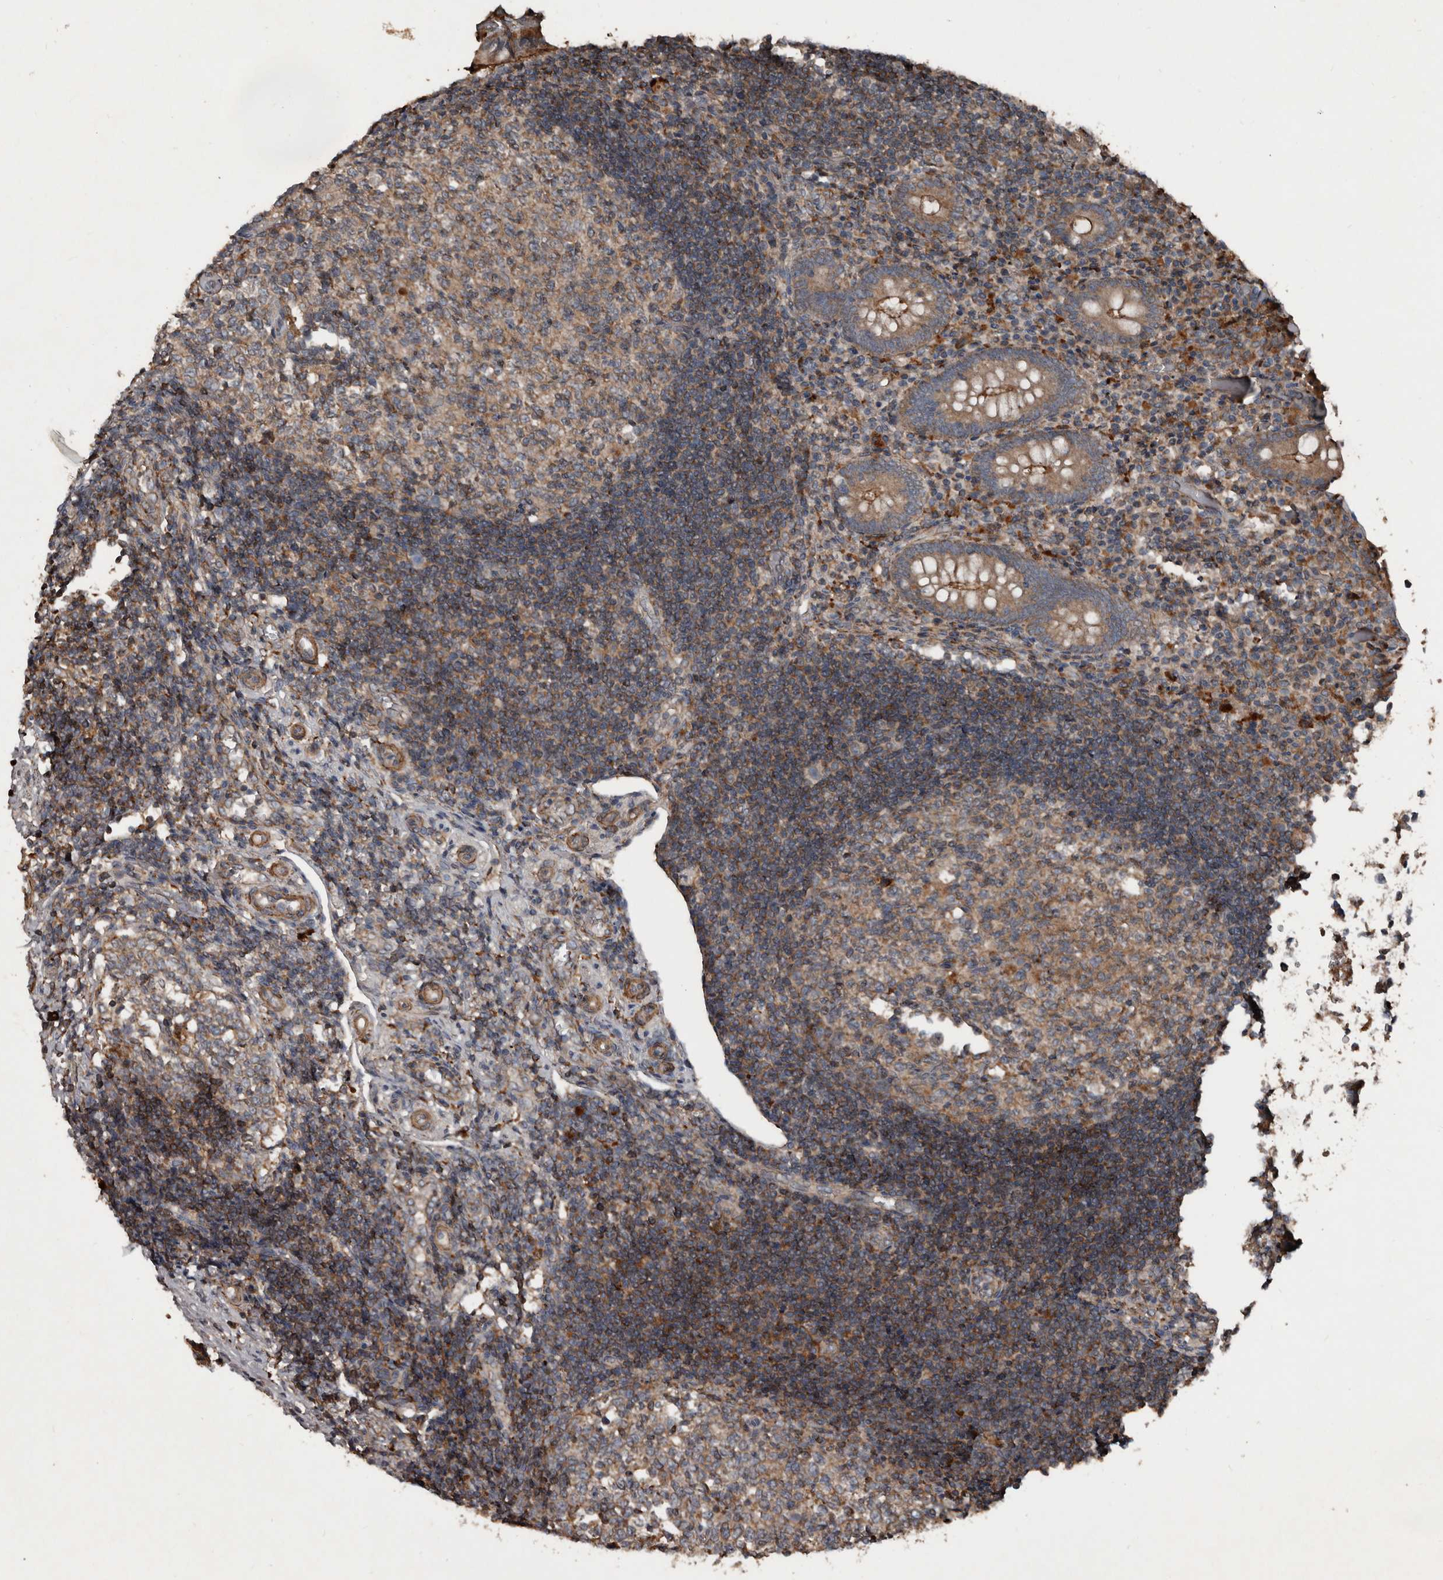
{"staining": {"intensity": "moderate", "quantity": ">75%", "location": "cytoplasmic/membranous"}, "tissue": "appendix", "cell_type": "Glandular cells", "image_type": "normal", "snomed": [{"axis": "morphology", "description": "Normal tissue, NOS"}, {"axis": "topography", "description": "Appendix"}], "caption": "DAB immunohistochemical staining of benign human appendix reveals moderate cytoplasmic/membranous protein staining in about >75% of glandular cells. (Stains: DAB in brown, nuclei in blue, Microscopy: brightfield microscopy at high magnification).", "gene": "GREB1", "patient": {"sex": "female", "age": 17}}